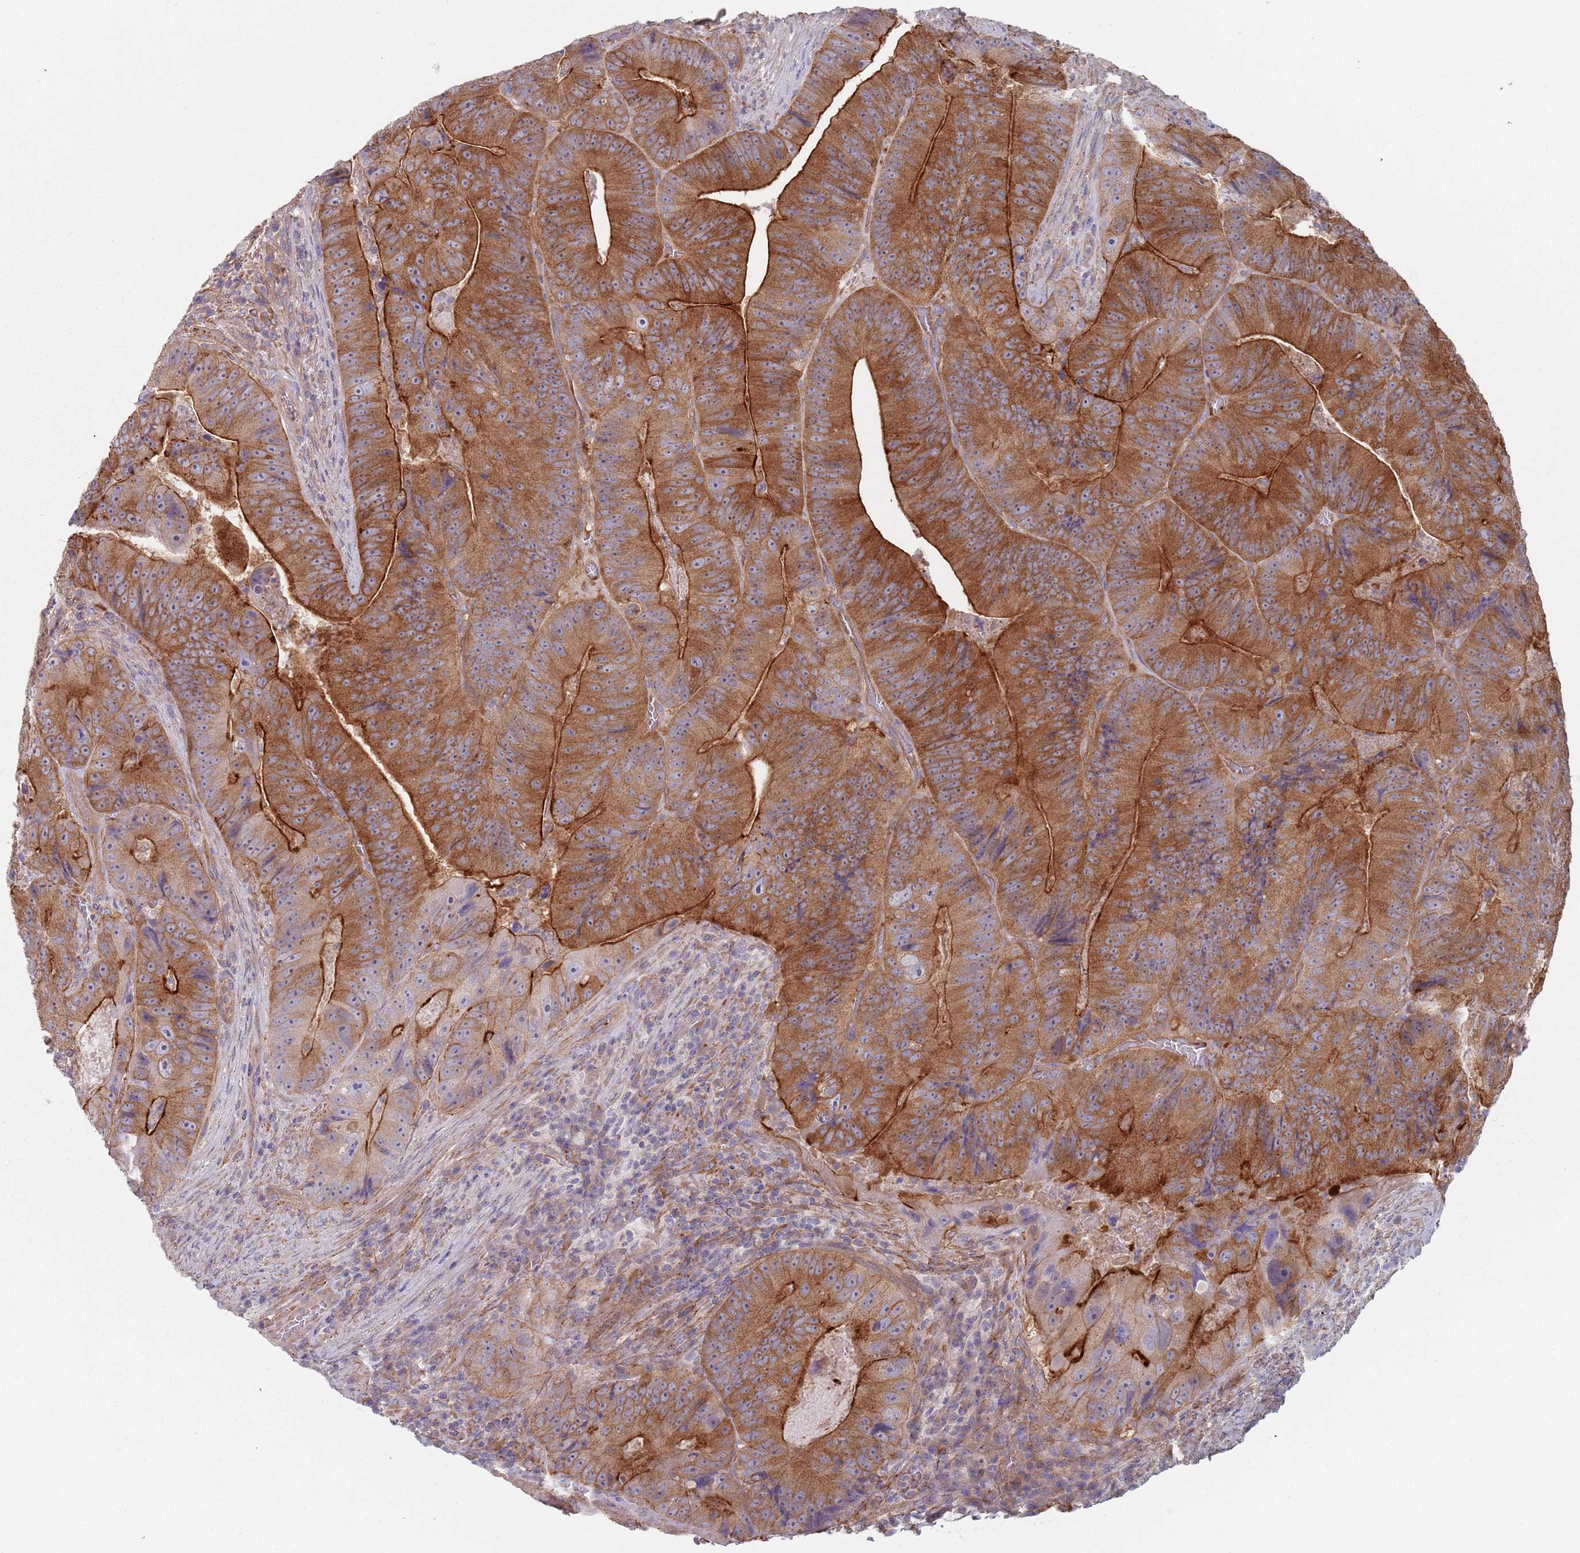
{"staining": {"intensity": "strong", "quantity": ">75%", "location": "cytoplasmic/membranous"}, "tissue": "colorectal cancer", "cell_type": "Tumor cells", "image_type": "cancer", "snomed": [{"axis": "morphology", "description": "Adenocarcinoma, NOS"}, {"axis": "topography", "description": "Colon"}], "caption": "Immunohistochemical staining of human colorectal cancer demonstrates high levels of strong cytoplasmic/membranous protein positivity in approximately >75% of tumor cells. The protein of interest is shown in brown color, while the nuclei are stained blue.", "gene": "APPL2", "patient": {"sex": "female", "age": 86}}